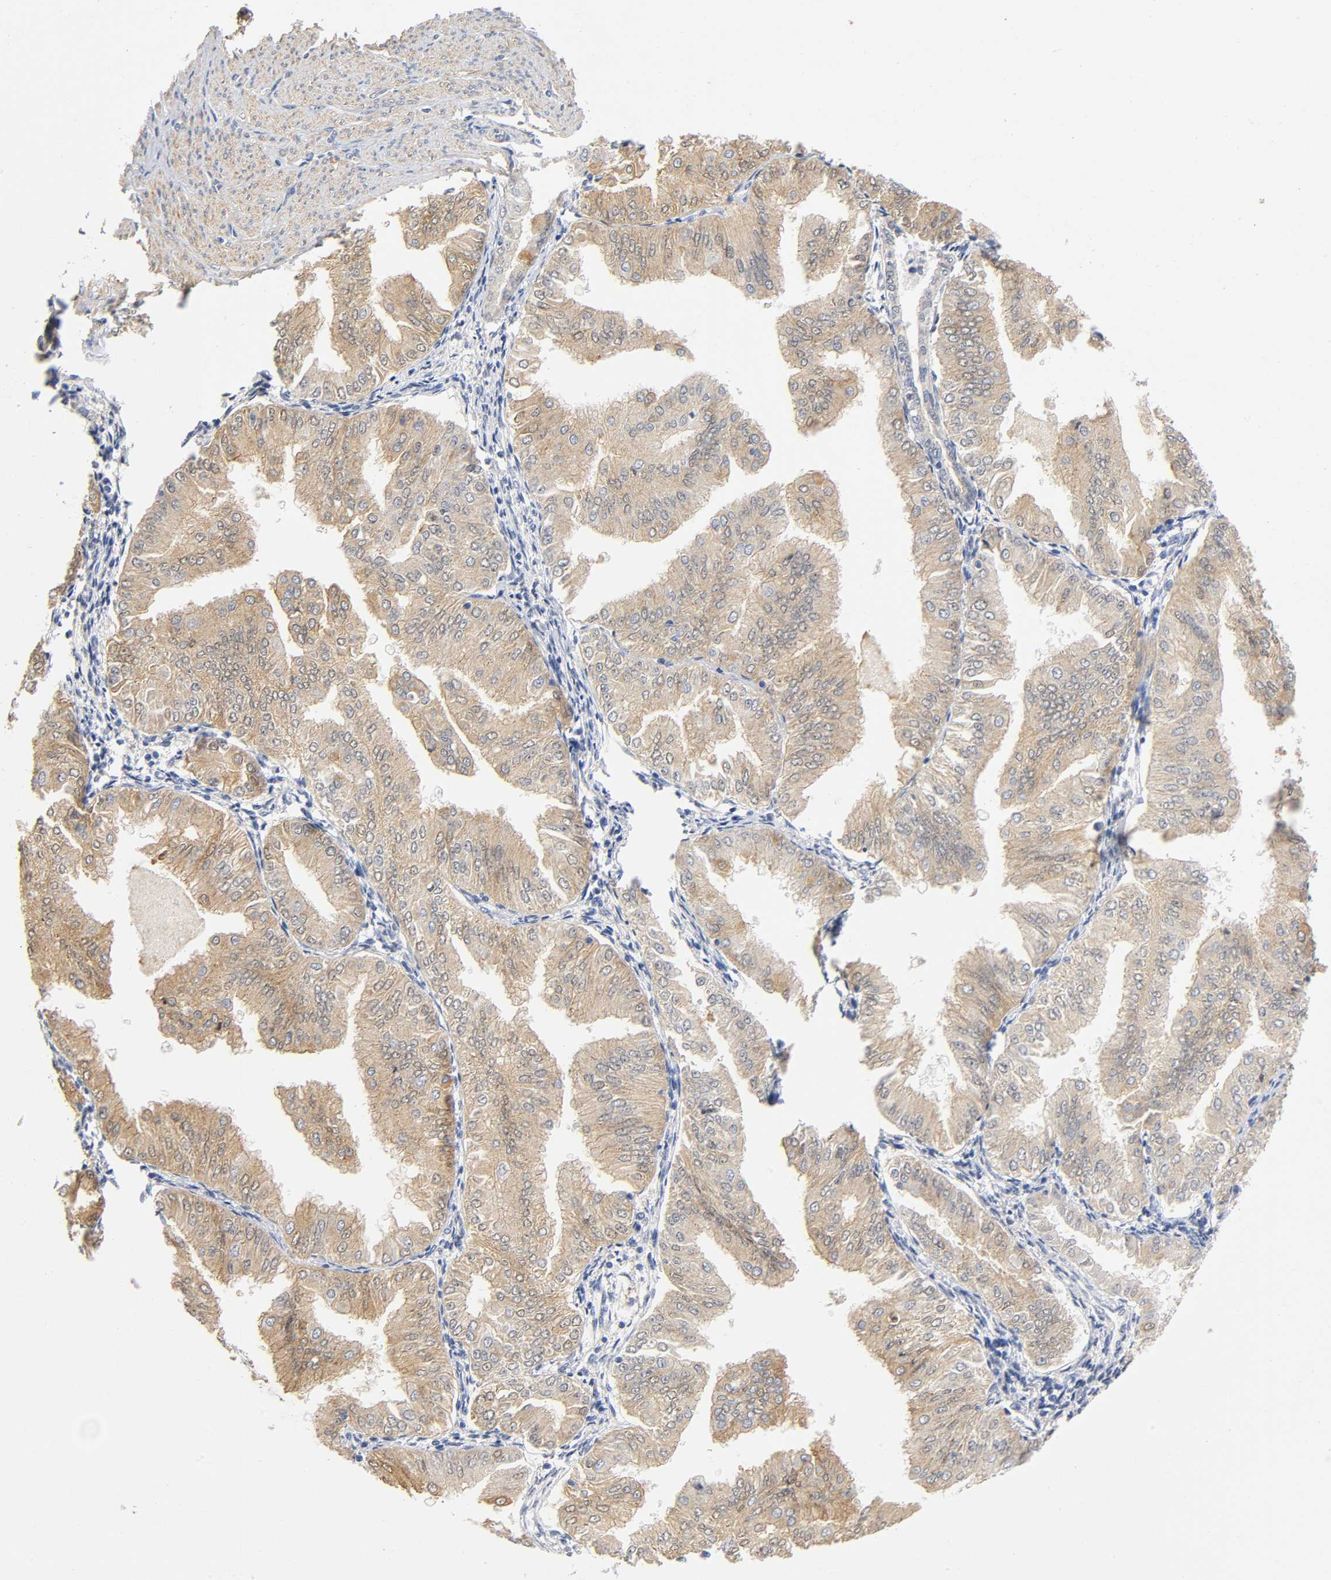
{"staining": {"intensity": "moderate", "quantity": ">75%", "location": "cytoplasmic/membranous"}, "tissue": "endometrial cancer", "cell_type": "Tumor cells", "image_type": "cancer", "snomed": [{"axis": "morphology", "description": "Adenocarcinoma, NOS"}, {"axis": "topography", "description": "Endometrium"}], "caption": "An IHC micrograph of tumor tissue is shown. Protein staining in brown highlights moderate cytoplasmic/membranous positivity in endometrial cancer (adenocarcinoma) within tumor cells. The staining is performed using DAB (3,3'-diaminobenzidine) brown chromogen to label protein expression. The nuclei are counter-stained blue using hematoxylin.", "gene": "TNC", "patient": {"sex": "female", "age": 53}}